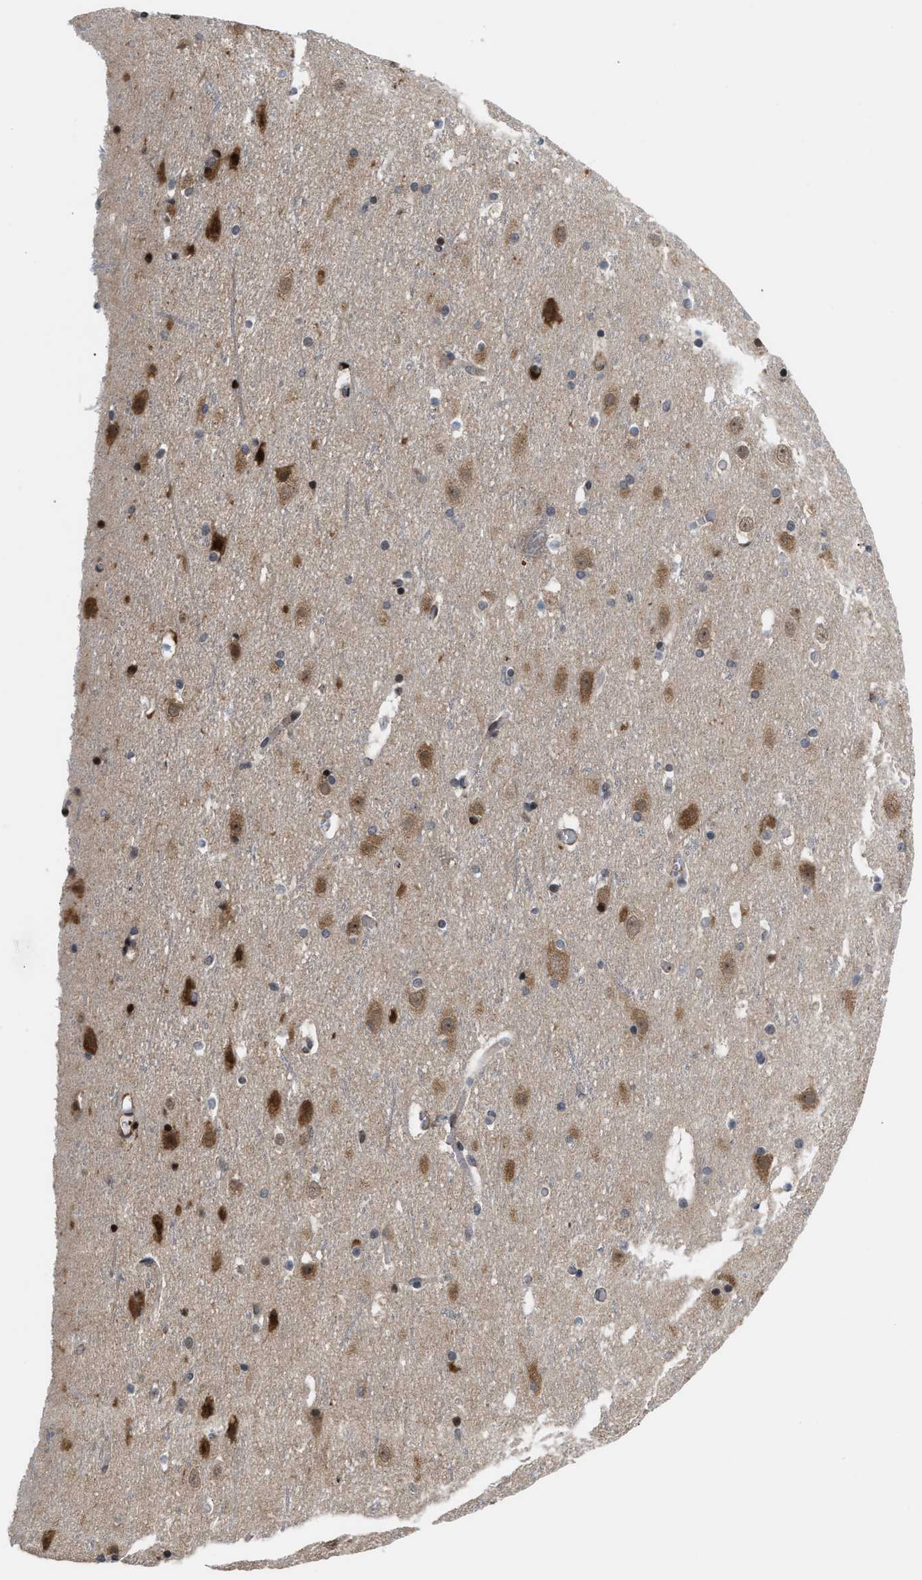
{"staining": {"intensity": "weak", "quantity": "25%-75%", "location": "cytoplasmic/membranous"}, "tissue": "cerebral cortex", "cell_type": "Endothelial cells", "image_type": "normal", "snomed": [{"axis": "morphology", "description": "Normal tissue, NOS"}, {"axis": "topography", "description": "Cerebral cortex"}], "caption": "Immunohistochemical staining of unremarkable human cerebral cortex demonstrates weak cytoplasmic/membranous protein expression in about 25%-75% of endothelial cells.", "gene": "STAU2", "patient": {"sex": "male", "age": 45}}